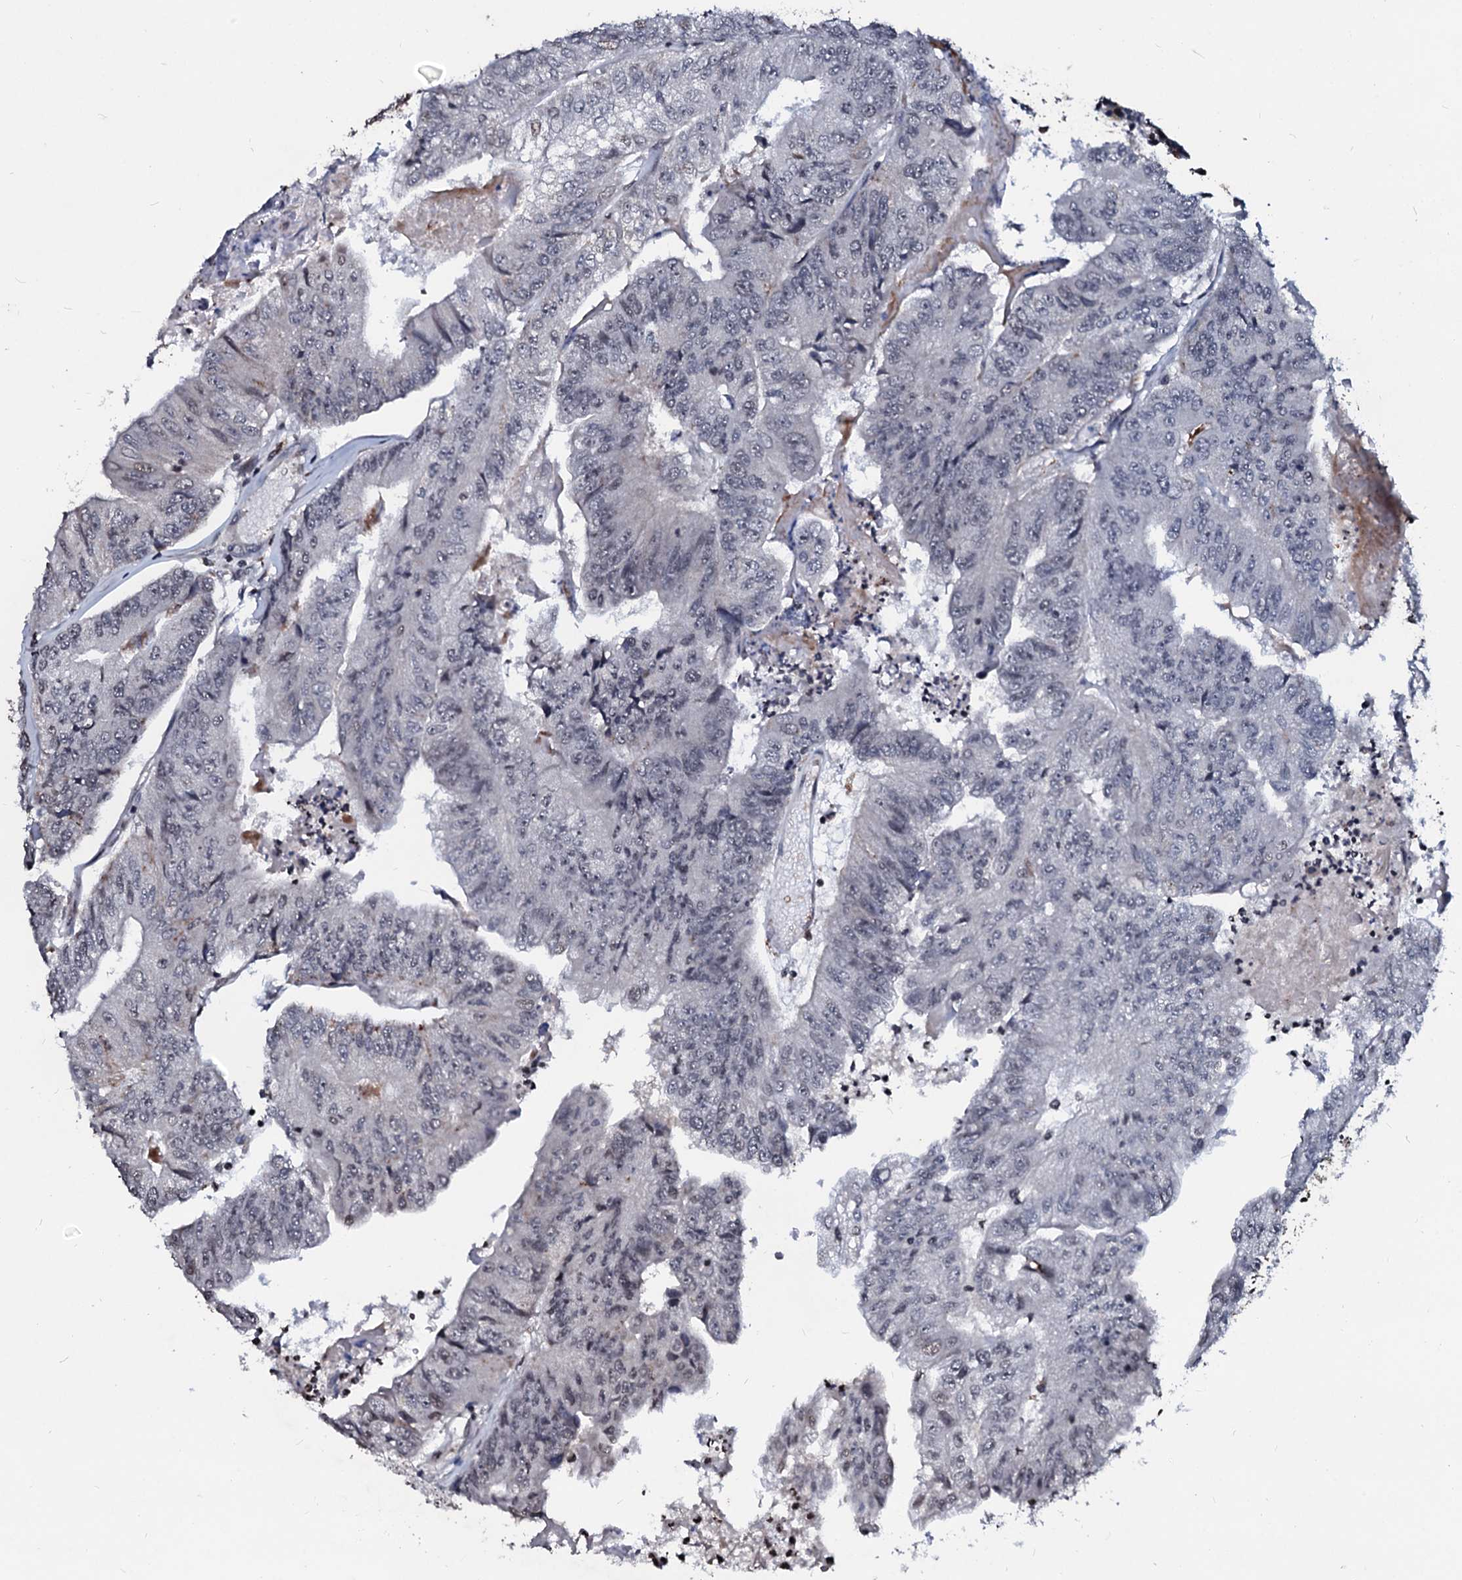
{"staining": {"intensity": "weak", "quantity": "<25%", "location": "nuclear"}, "tissue": "colorectal cancer", "cell_type": "Tumor cells", "image_type": "cancer", "snomed": [{"axis": "morphology", "description": "Adenocarcinoma, NOS"}, {"axis": "topography", "description": "Colon"}], "caption": "High power microscopy photomicrograph of an immunohistochemistry (IHC) micrograph of adenocarcinoma (colorectal), revealing no significant expression in tumor cells.", "gene": "LSM11", "patient": {"sex": "female", "age": 67}}